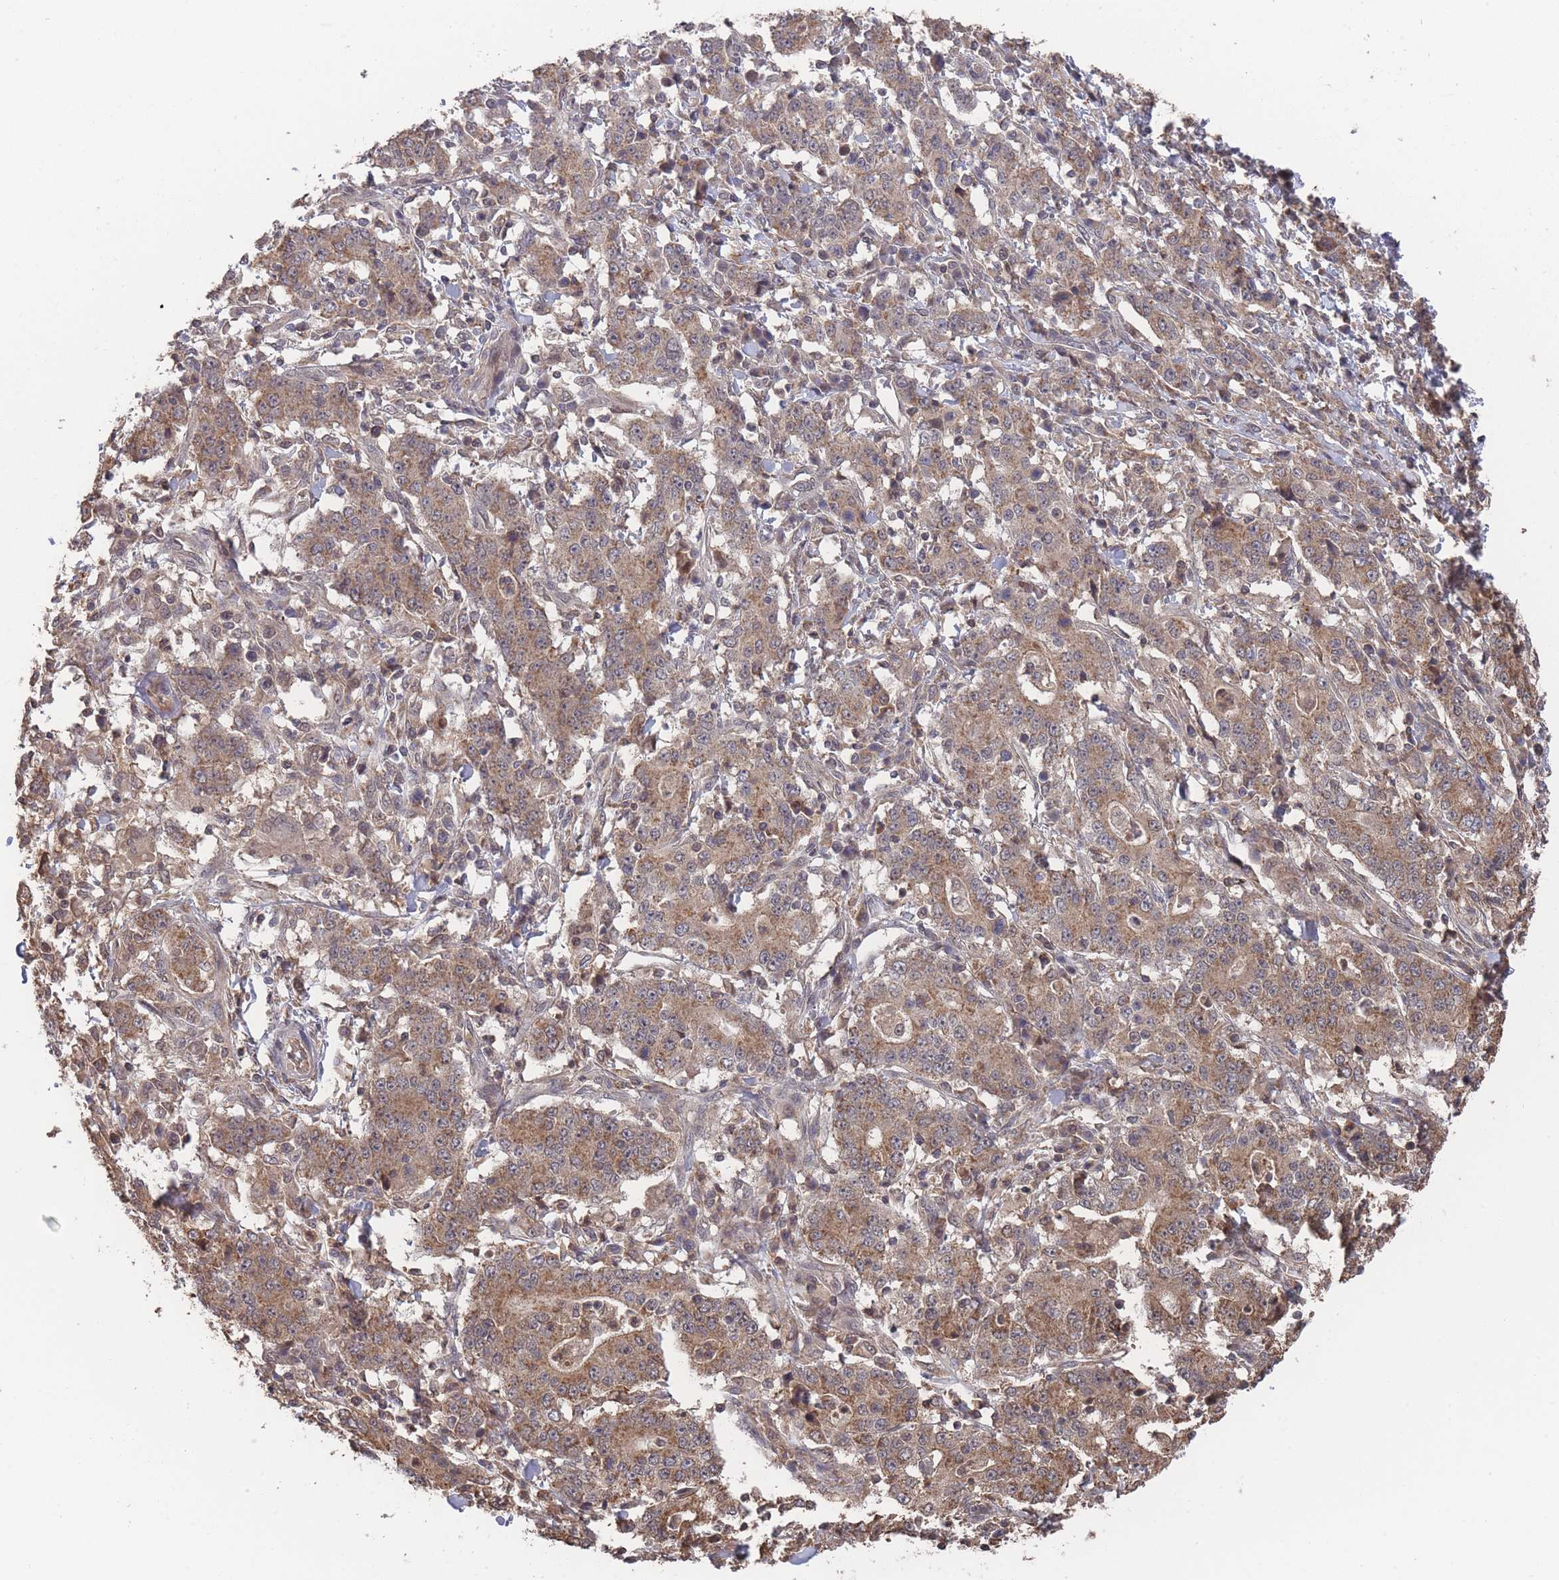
{"staining": {"intensity": "moderate", "quantity": ">75%", "location": "cytoplasmic/membranous"}, "tissue": "stomach cancer", "cell_type": "Tumor cells", "image_type": "cancer", "snomed": [{"axis": "morphology", "description": "Normal tissue, NOS"}, {"axis": "morphology", "description": "Adenocarcinoma, NOS"}, {"axis": "topography", "description": "Stomach, upper"}, {"axis": "topography", "description": "Stomach"}], "caption": "Human stomach cancer stained with a brown dye shows moderate cytoplasmic/membranous positive staining in about >75% of tumor cells.", "gene": "SF3B1", "patient": {"sex": "male", "age": 59}}